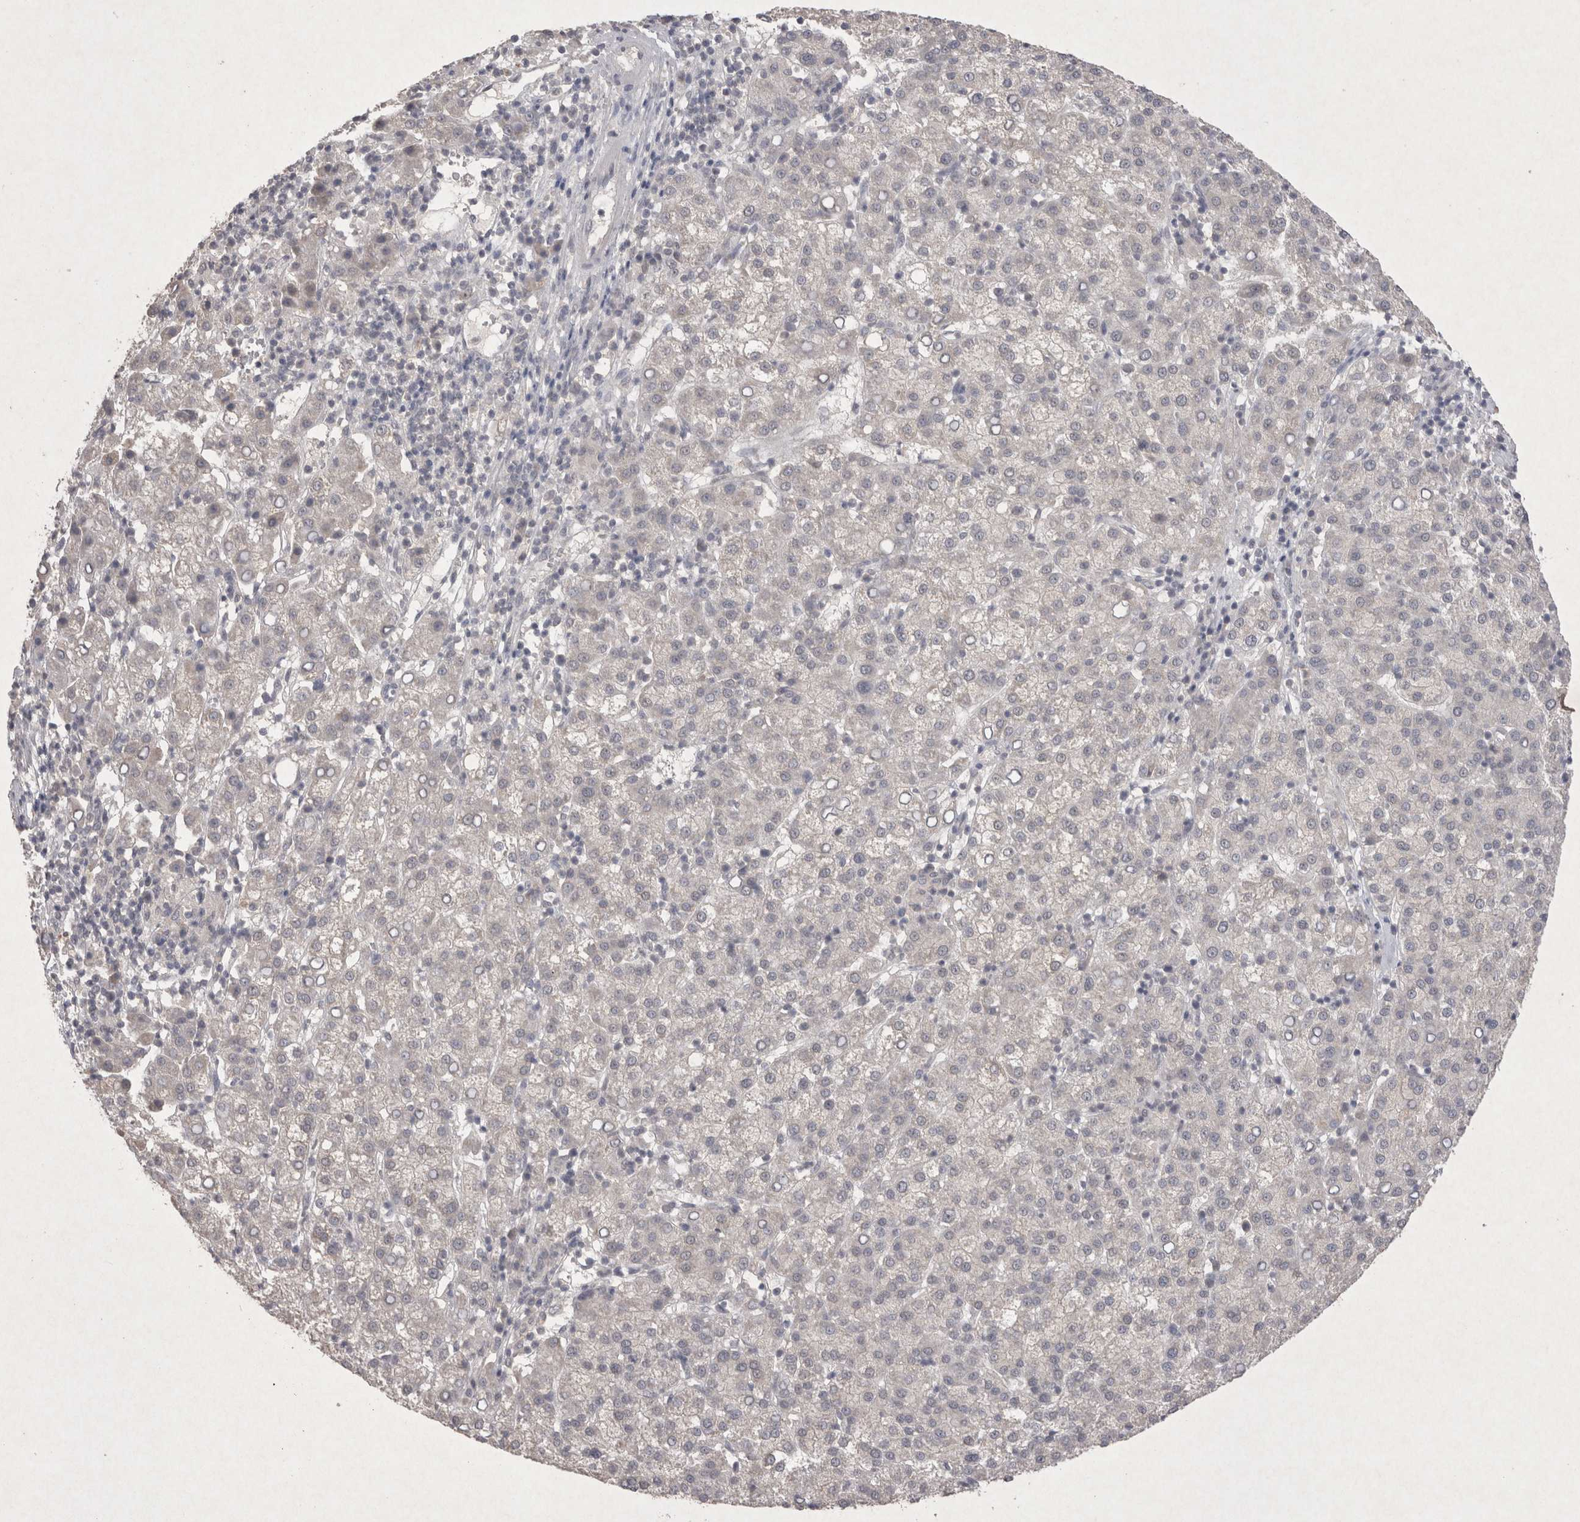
{"staining": {"intensity": "negative", "quantity": "none", "location": "none"}, "tissue": "liver cancer", "cell_type": "Tumor cells", "image_type": "cancer", "snomed": [{"axis": "morphology", "description": "Carcinoma, Hepatocellular, NOS"}, {"axis": "topography", "description": "Liver"}], "caption": "Immunohistochemical staining of liver cancer (hepatocellular carcinoma) demonstrates no significant staining in tumor cells. (IHC, brightfield microscopy, high magnification).", "gene": "LYVE1", "patient": {"sex": "female", "age": 58}}